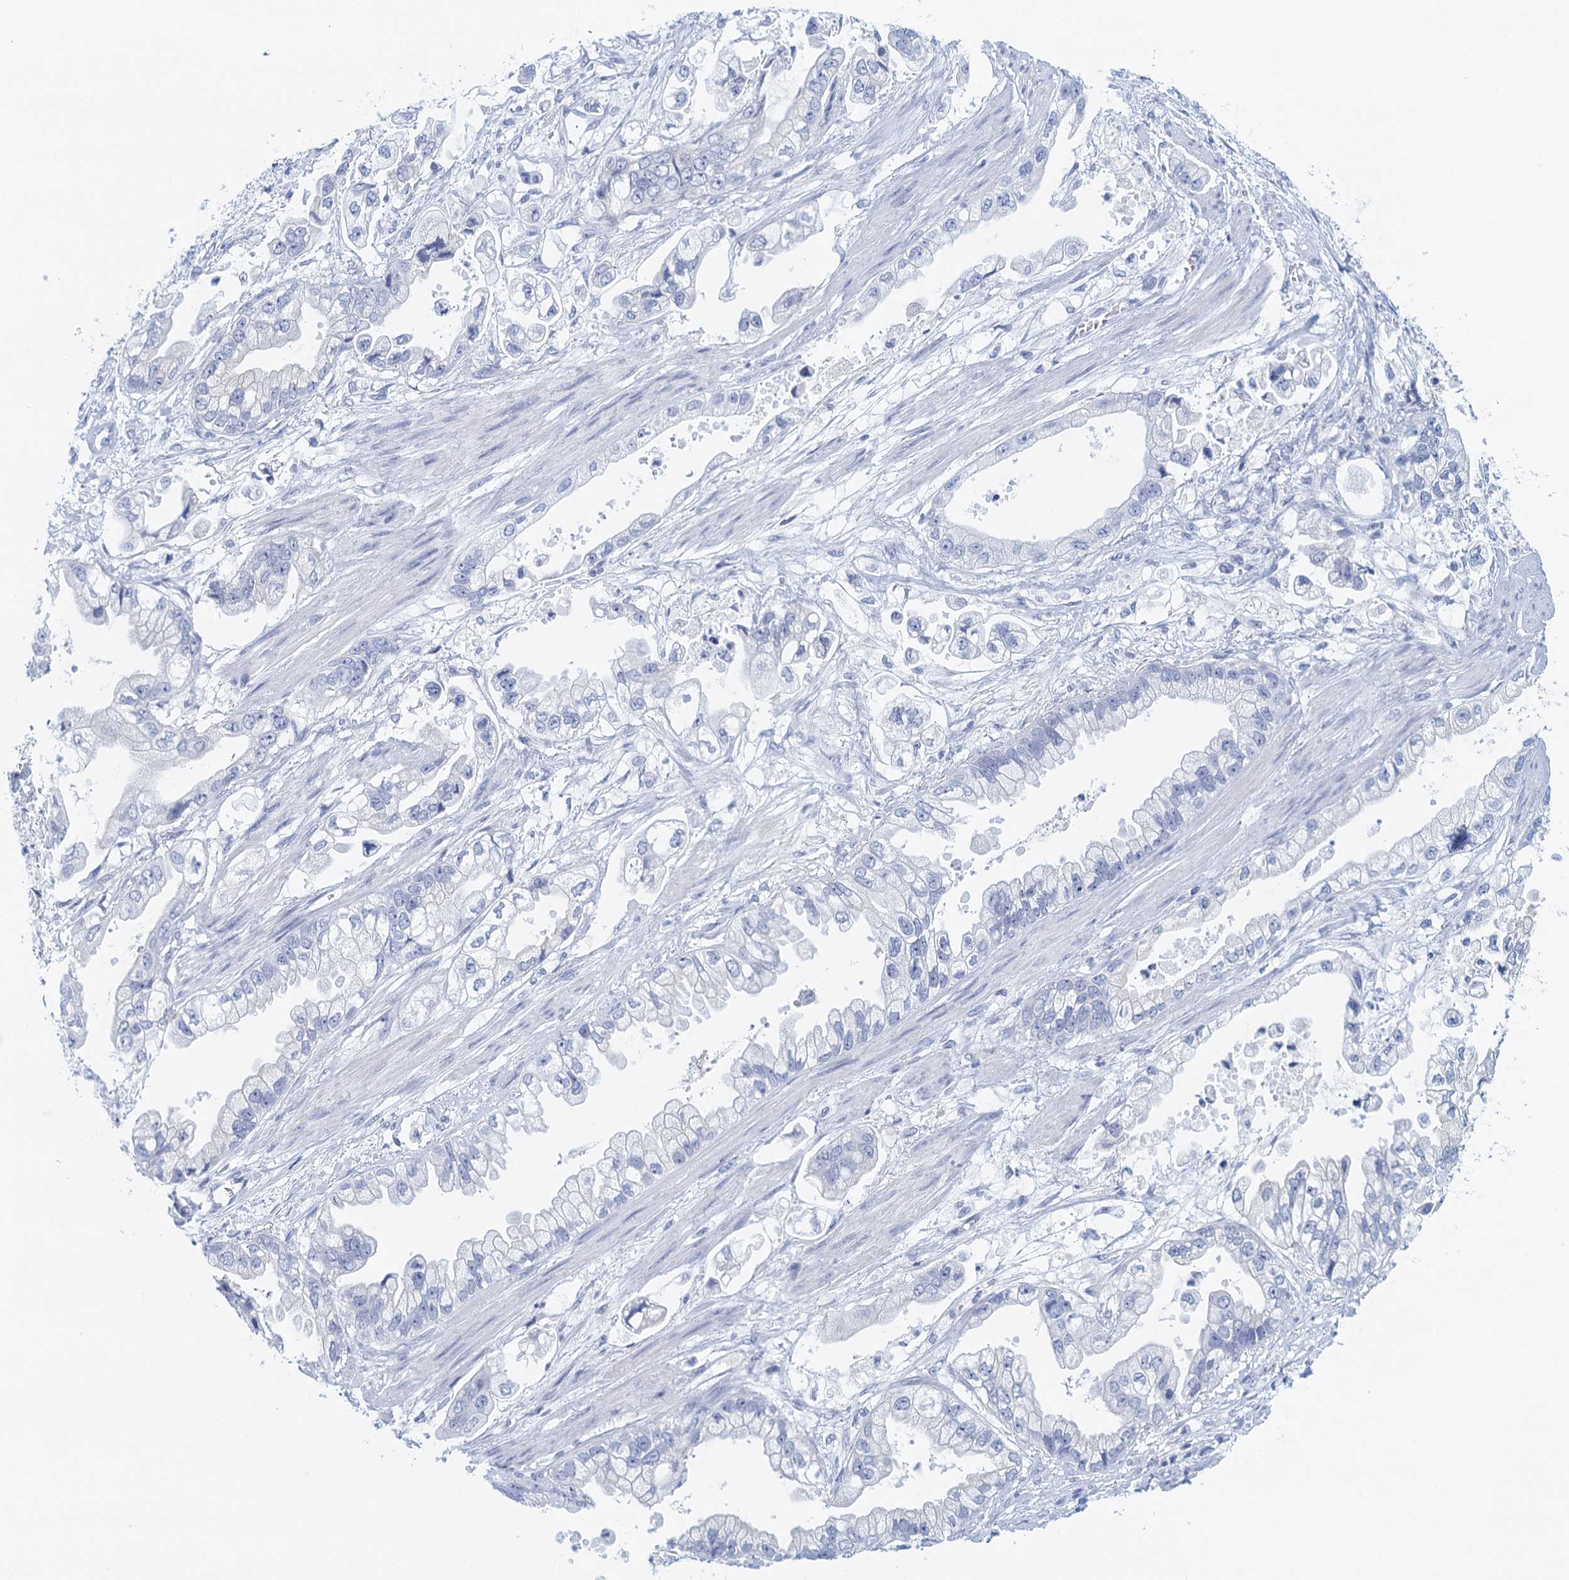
{"staining": {"intensity": "negative", "quantity": "none", "location": "none"}, "tissue": "stomach cancer", "cell_type": "Tumor cells", "image_type": "cancer", "snomed": [{"axis": "morphology", "description": "Adenocarcinoma, NOS"}, {"axis": "topography", "description": "Stomach"}], "caption": "Immunohistochemistry (IHC) photomicrograph of stomach adenocarcinoma stained for a protein (brown), which exhibits no positivity in tumor cells. (DAB immunohistochemistry (IHC) with hematoxylin counter stain).", "gene": "CYP51A1", "patient": {"sex": "male", "age": 62}}